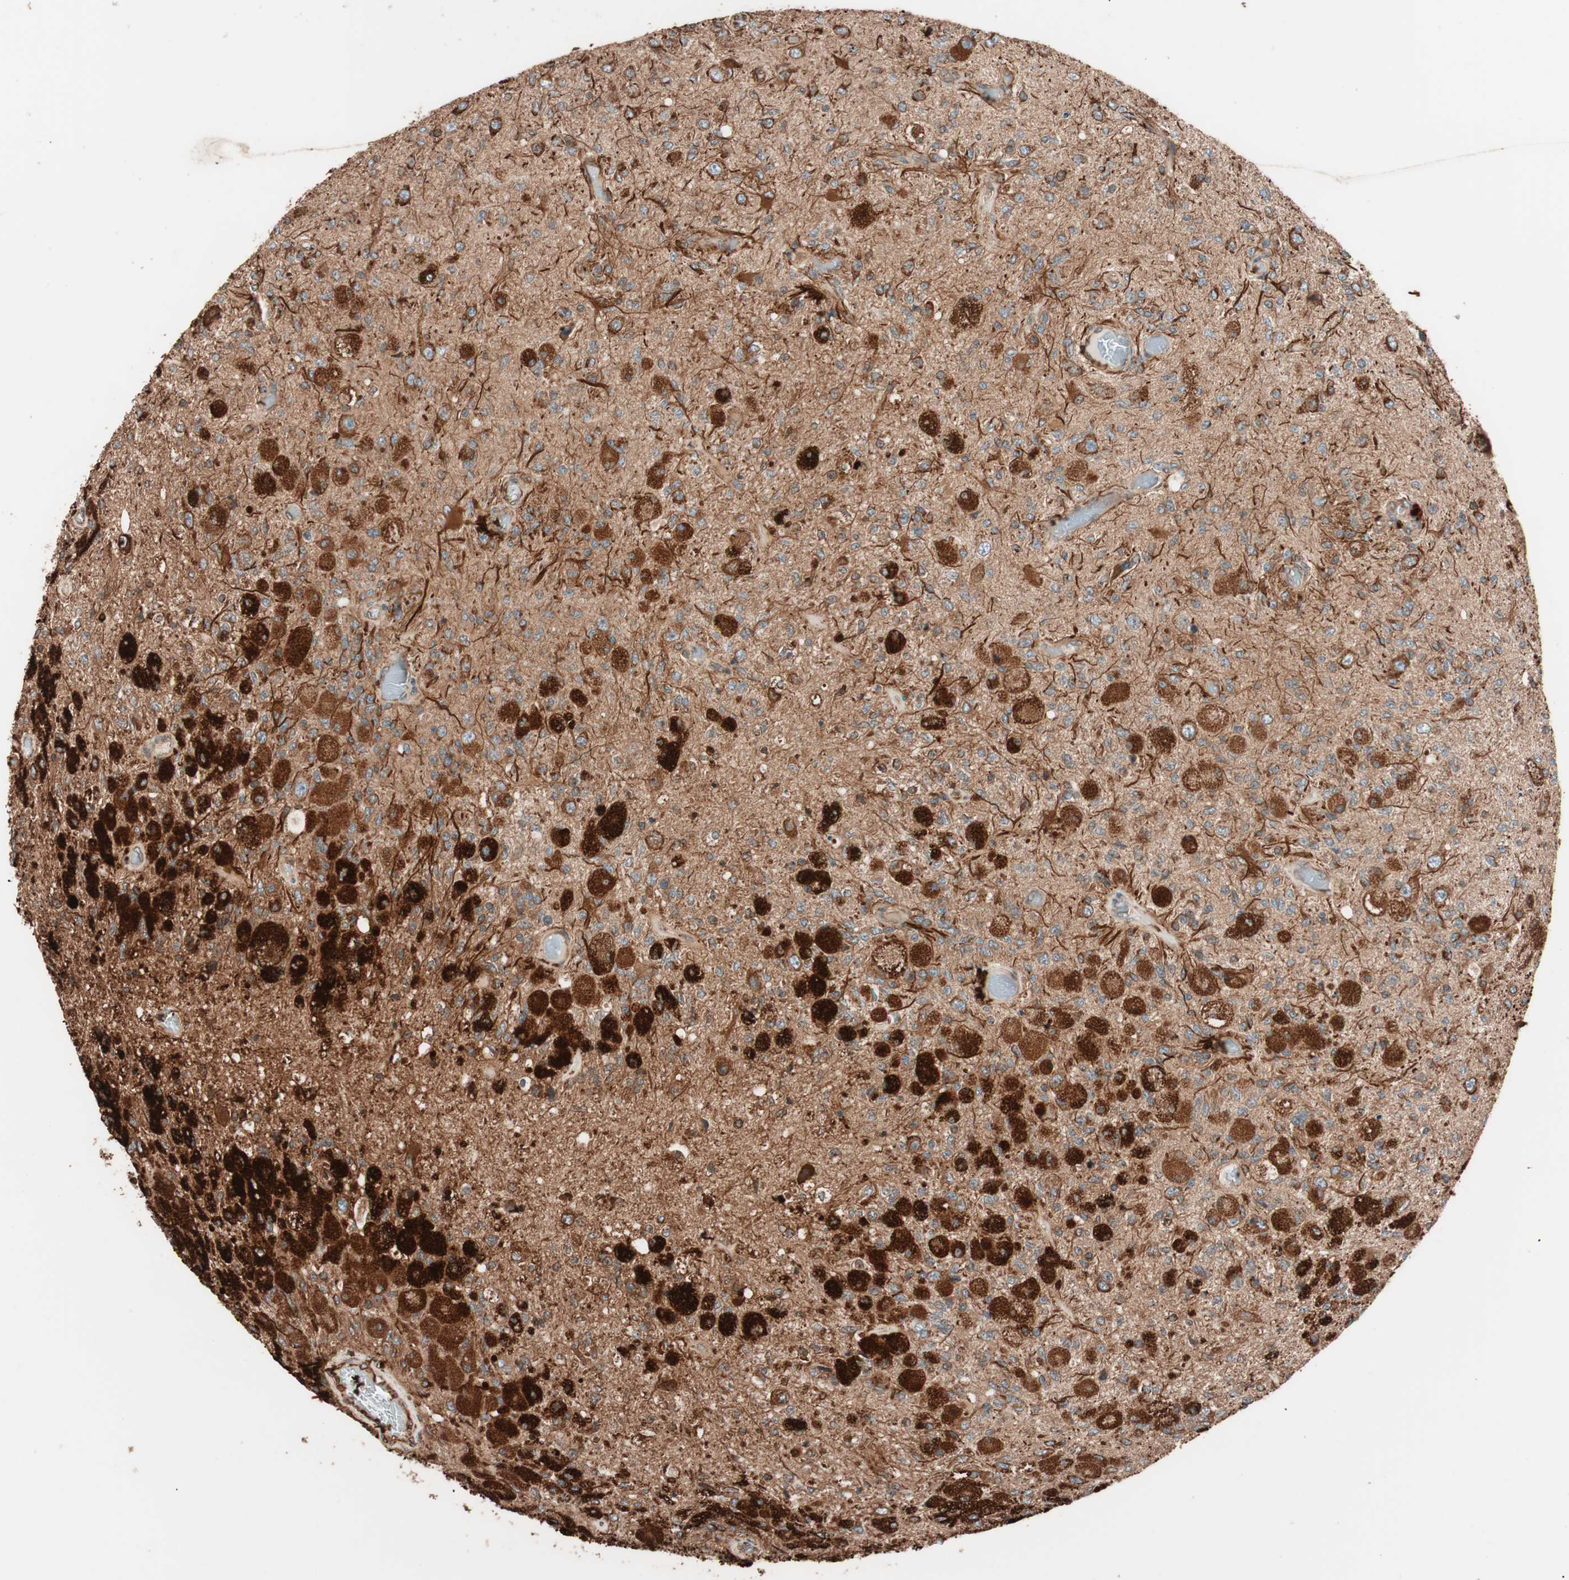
{"staining": {"intensity": "strong", "quantity": "25%-75%", "location": "cytoplasmic/membranous"}, "tissue": "glioma", "cell_type": "Tumor cells", "image_type": "cancer", "snomed": [{"axis": "morphology", "description": "Normal tissue, NOS"}, {"axis": "morphology", "description": "Glioma, malignant, High grade"}, {"axis": "topography", "description": "Cerebral cortex"}], "caption": "IHC image of glioma stained for a protein (brown), which exhibits high levels of strong cytoplasmic/membranous expression in about 25%-75% of tumor cells.", "gene": "VEGFA", "patient": {"sex": "male", "age": 77}}